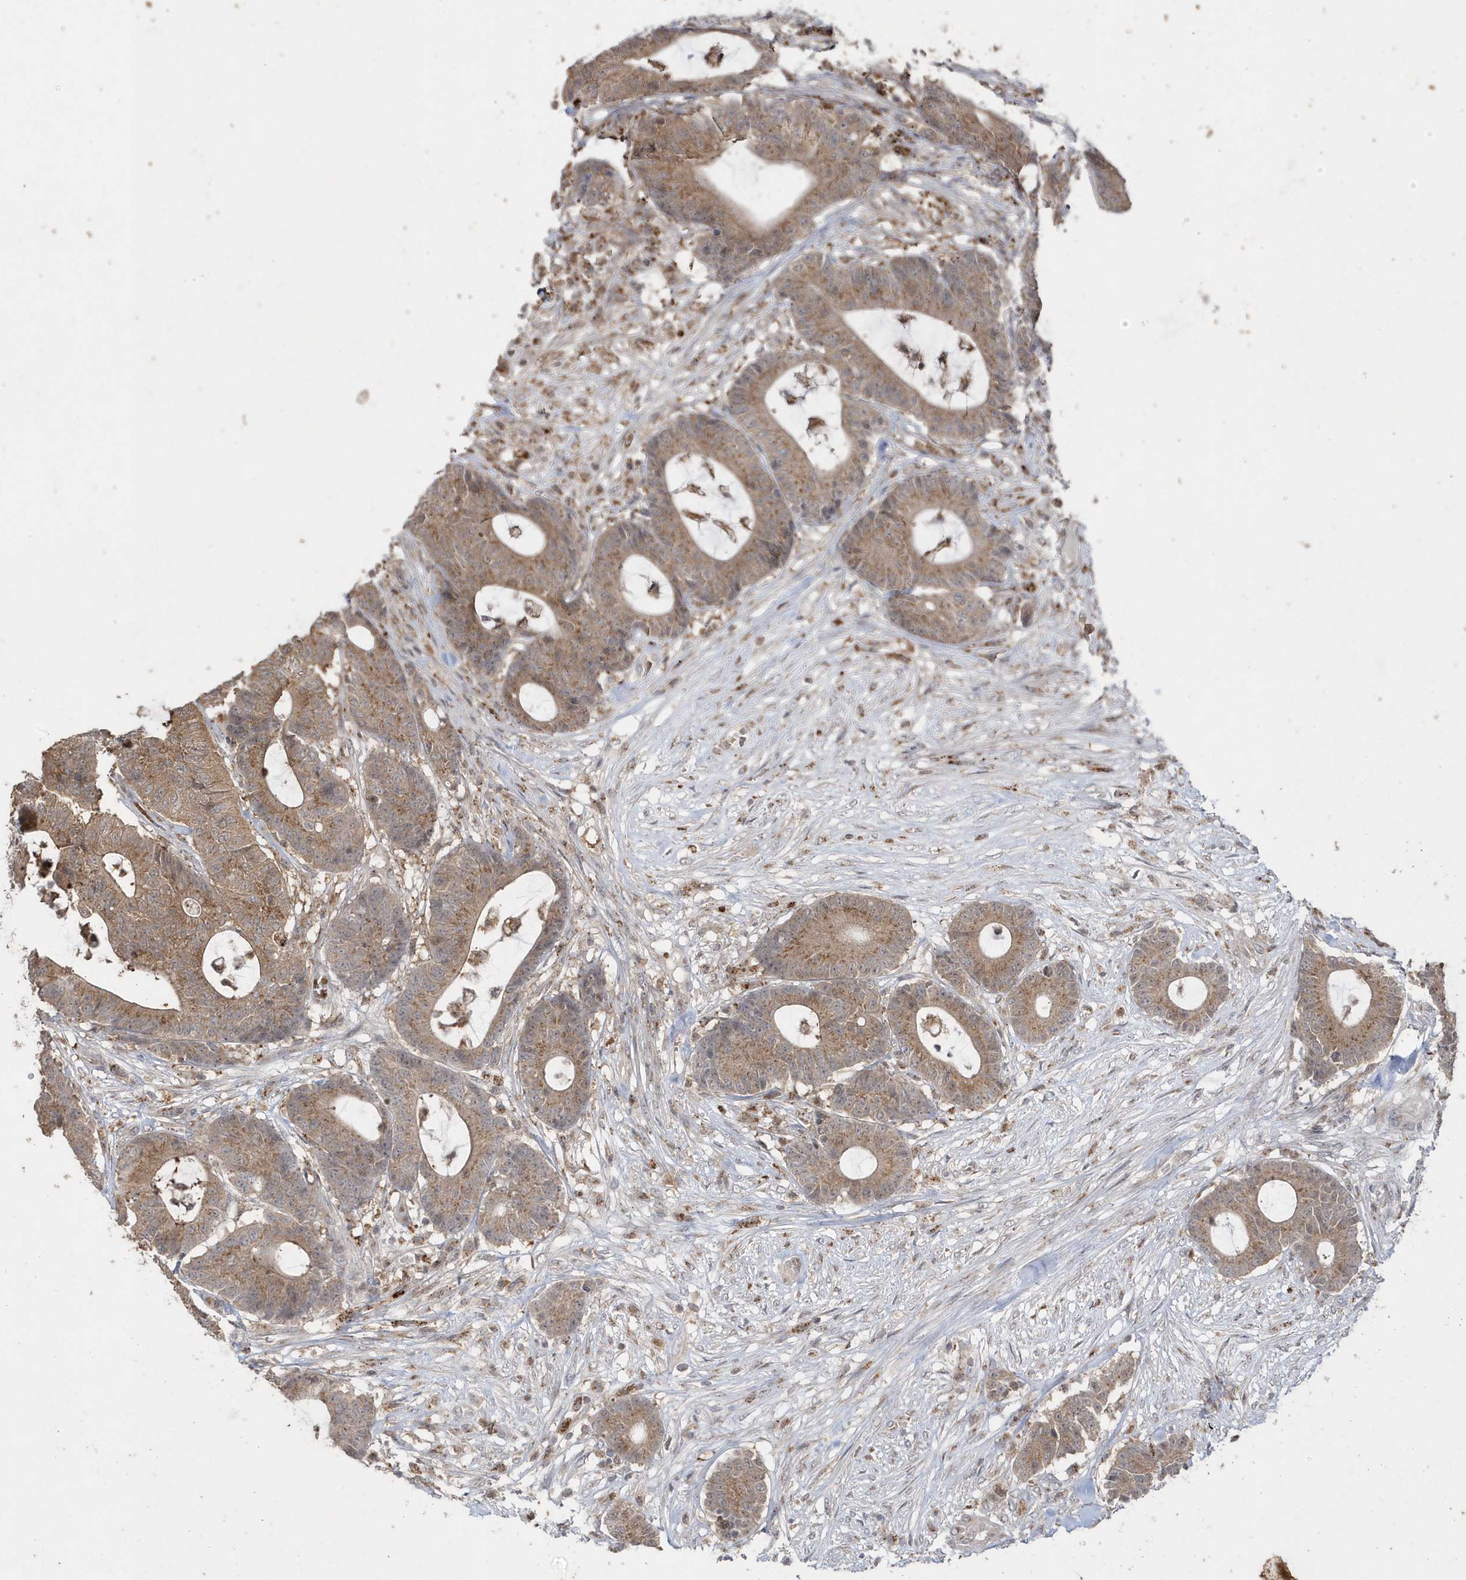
{"staining": {"intensity": "moderate", "quantity": ">75%", "location": "cytoplasmic/membranous"}, "tissue": "colorectal cancer", "cell_type": "Tumor cells", "image_type": "cancer", "snomed": [{"axis": "morphology", "description": "Adenocarcinoma, NOS"}, {"axis": "topography", "description": "Colon"}], "caption": "Colorectal cancer (adenocarcinoma) tissue demonstrates moderate cytoplasmic/membranous positivity in about >75% of tumor cells, visualized by immunohistochemistry.", "gene": "GEMIN6", "patient": {"sex": "female", "age": 84}}